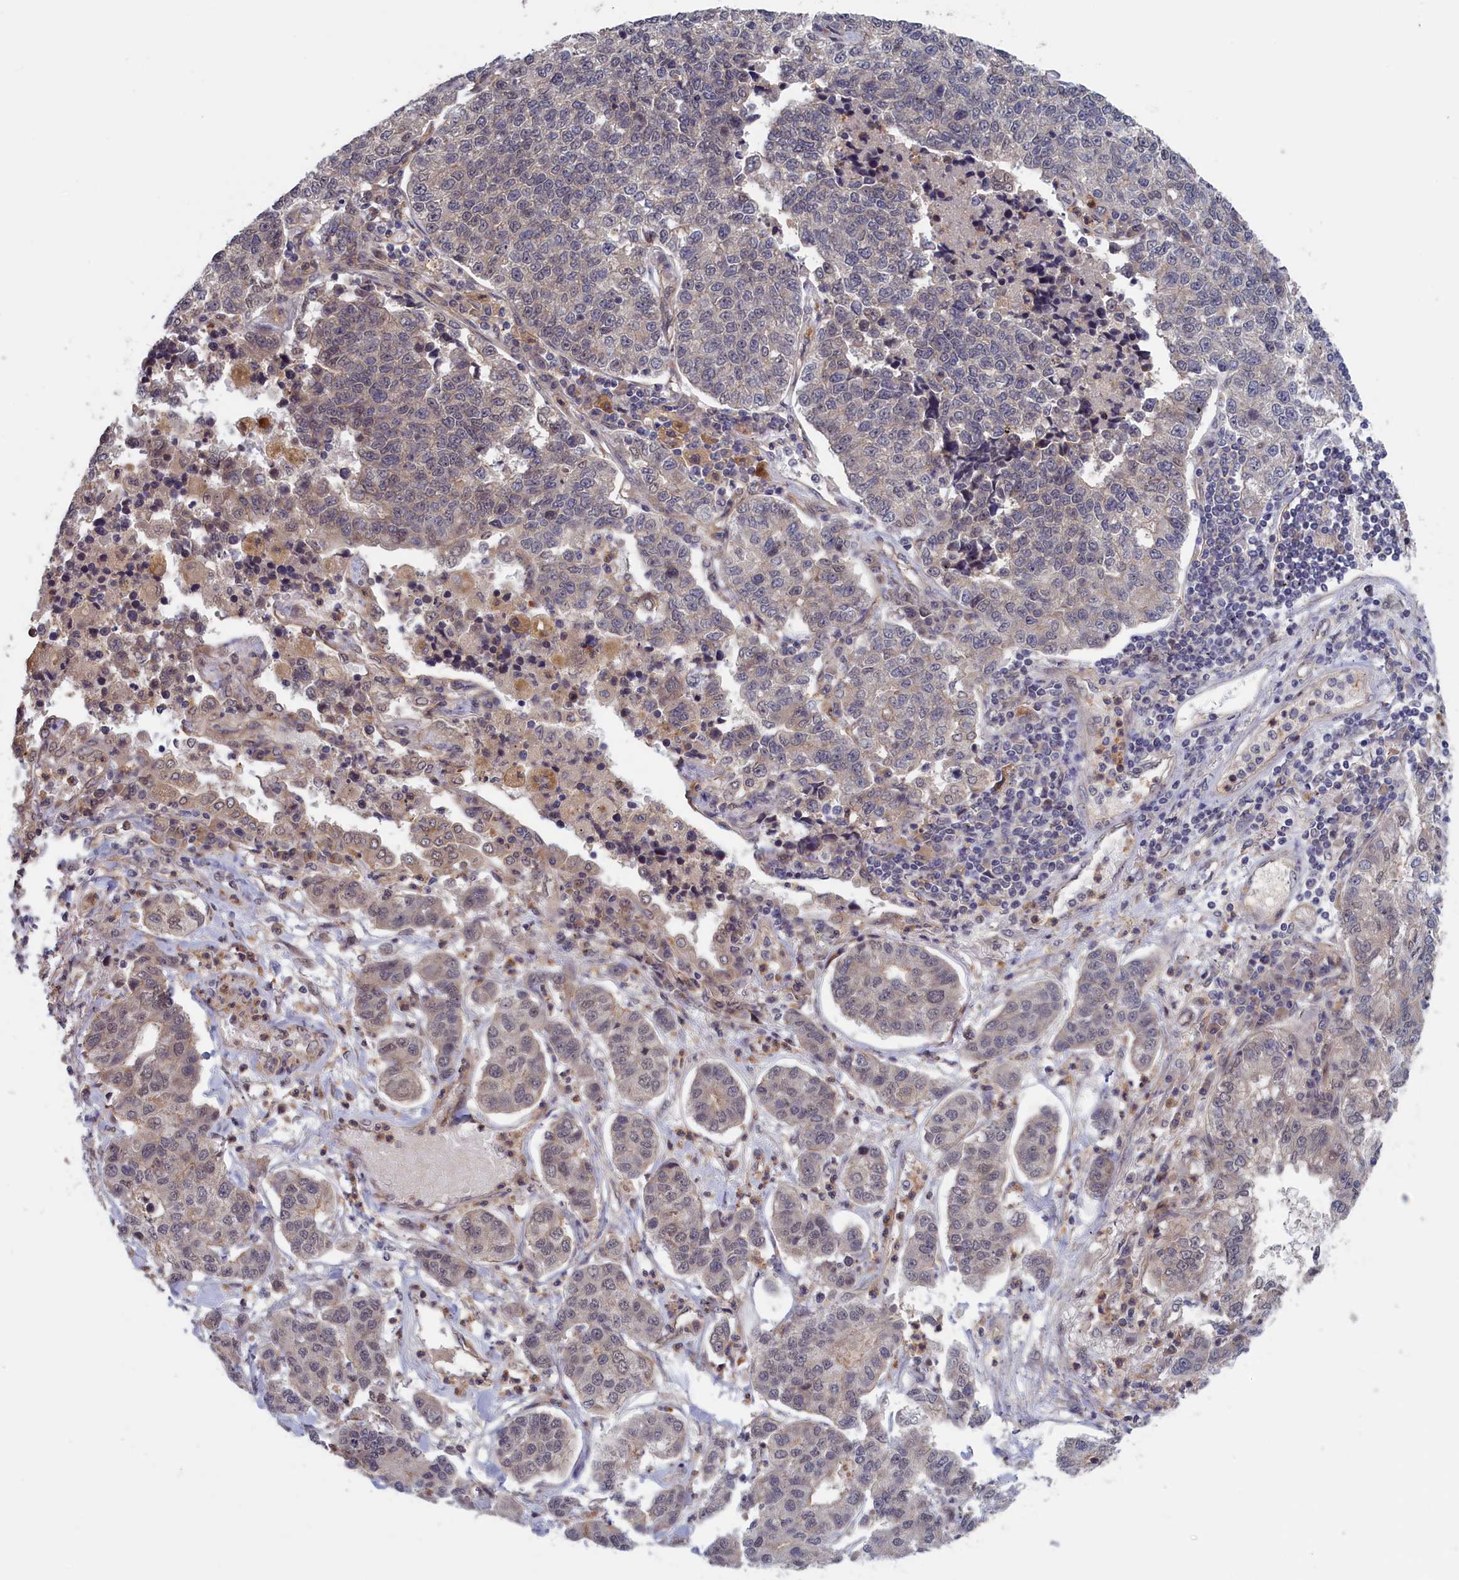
{"staining": {"intensity": "negative", "quantity": "none", "location": "none"}, "tissue": "lung cancer", "cell_type": "Tumor cells", "image_type": "cancer", "snomed": [{"axis": "morphology", "description": "Adenocarcinoma, NOS"}, {"axis": "topography", "description": "Lung"}], "caption": "A high-resolution histopathology image shows immunohistochemistry staining of adenocarcinoma (lung), which shows no significant staining in tumor cells. (Stains: DAB IHC with hematoxylin counter stain, Microscopy: brightfield microscopy at high magnification).", "gene": "PLP2", "patient": {"sex": "male", "age": 49}}